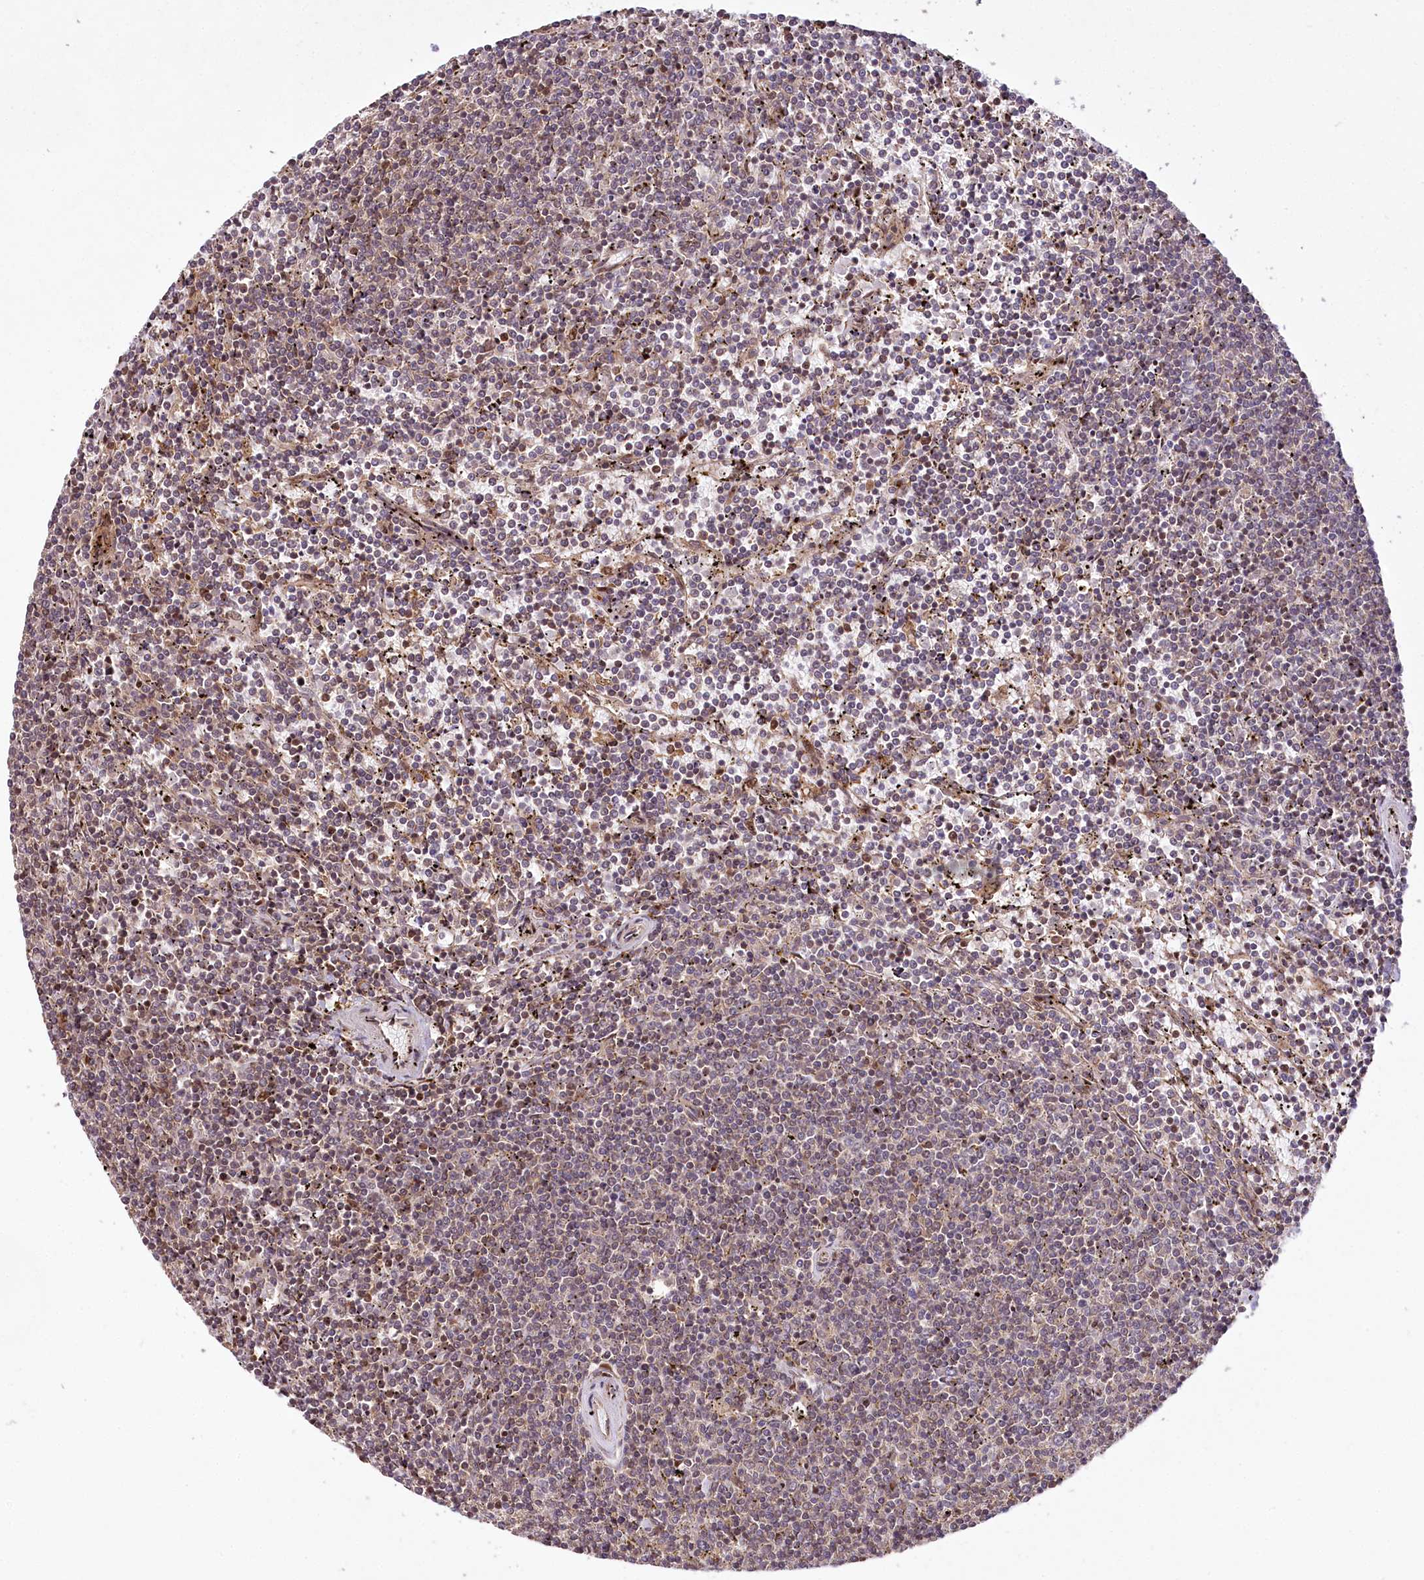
{"staining": {"intensity": "weak", "quantity": "25%-75%", "location": "cytoplasmic/membranous"}, "tissue": "lymphoma", "cell_type": "Tumor cells", "image_type": "cancer", "snomed": [{"axis": "morphology", "description": "Malignant lymphoma, non-Hodgkin's type, Low grade"}, {"axis": "topography", "description": "Spleen"}], "caption": "Weak cytoplasmic/membranous staining is identified in about 25%-75% of tumor cells in low-grade malignant lymphoma, non-Hodgkin's type.", "gene": "COPG1", "patient": {"sex": "female", "age": 50}}